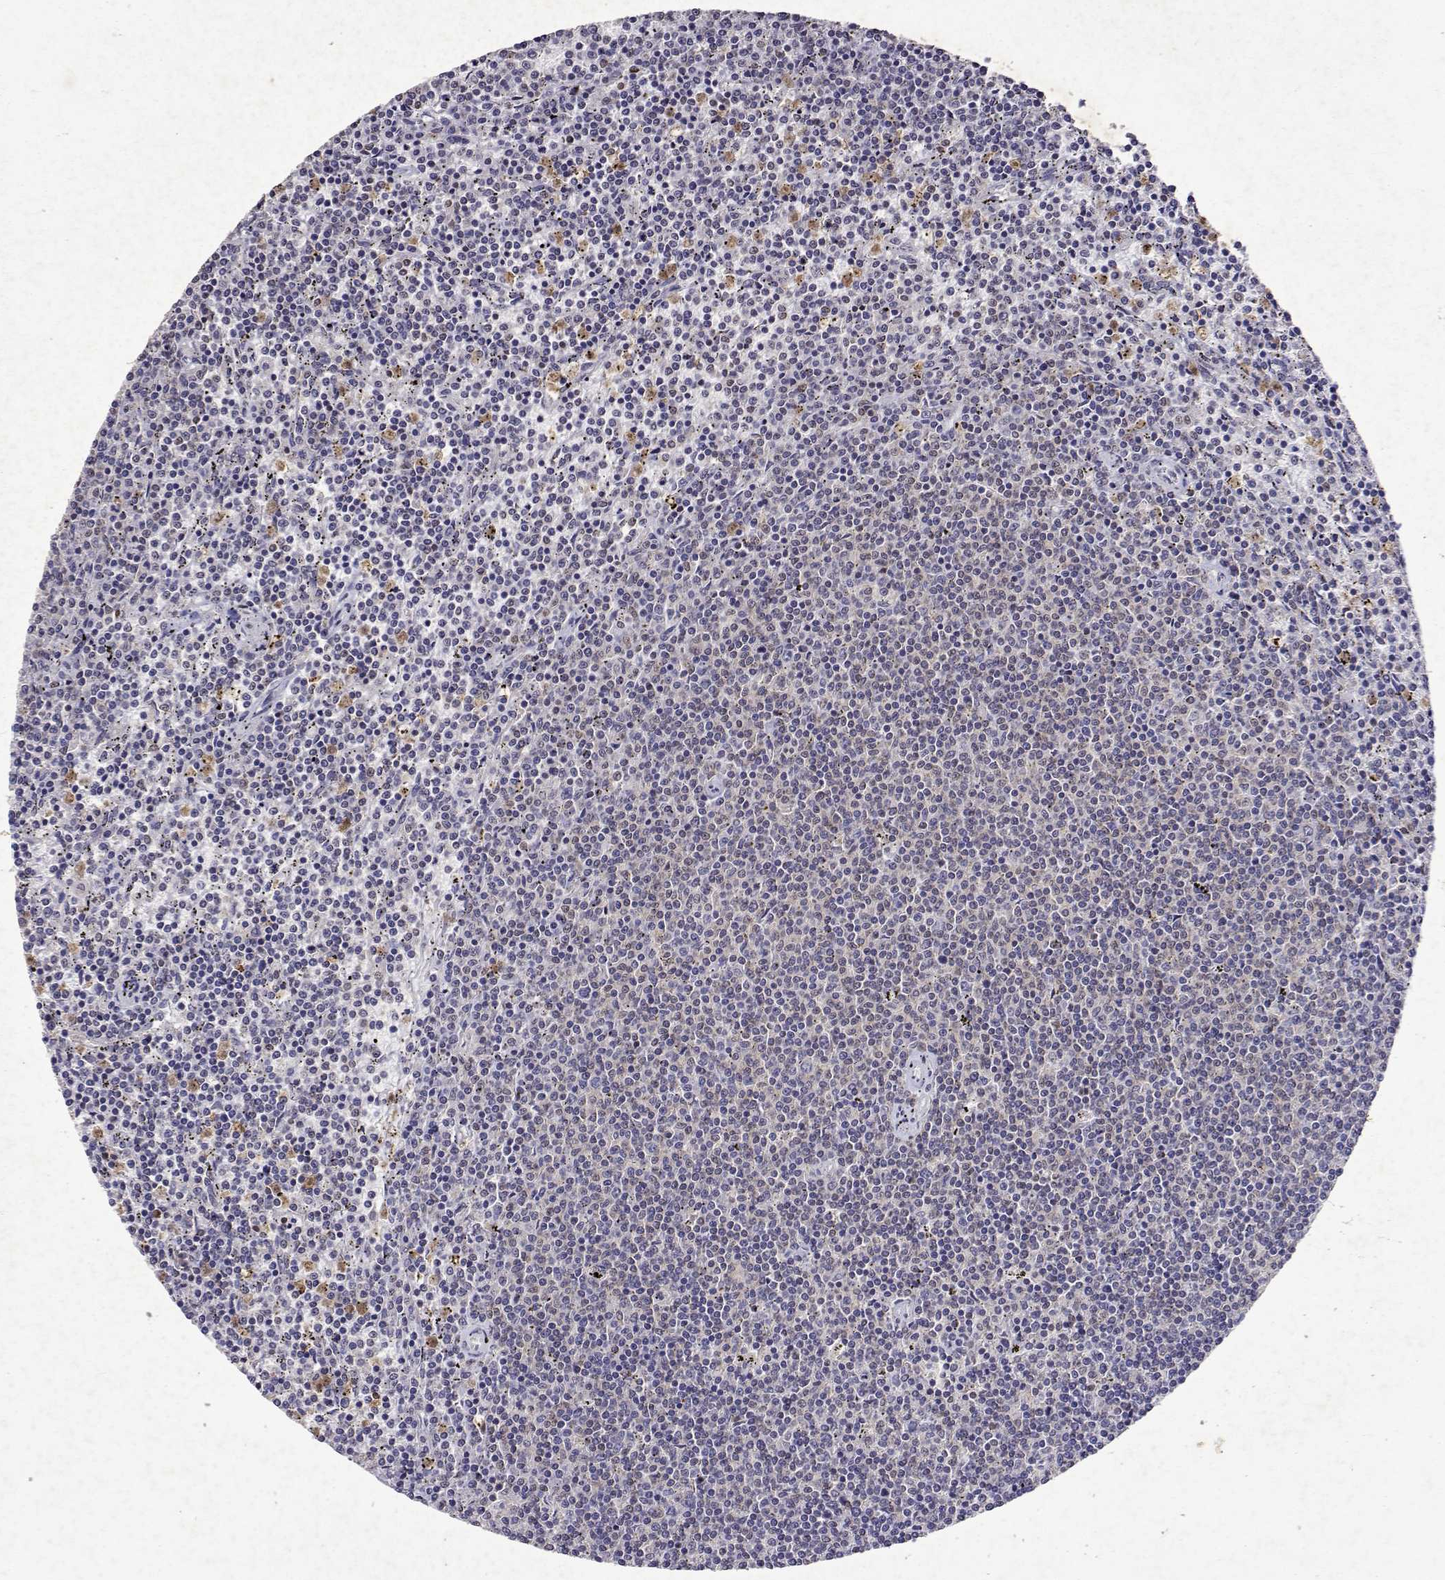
{"staining": {"intensity": "weak", "quantity": "<25%", "location": "cytoplasmic/membranous"}, "tissue": "lymphoma", "cell_type": "Tumor cells", "image_type": "cancer", "snomed": [{"axis": "morphology", "description": "Malignant lymphoma, non-Hodgkin's type, Low grade"}, {"axis": "topography", "description": "Spleen"}], "caption": "Low-grade malignant lymphoma, non-Hodgkin's type was stained to show a protein in brown. There is no significant positivity in tumor cells. (Immunohistochemistry, brightfield microscopy, high magnification).", "gene": "APAF1", "patient": {"sex": "female", "age": 50}}